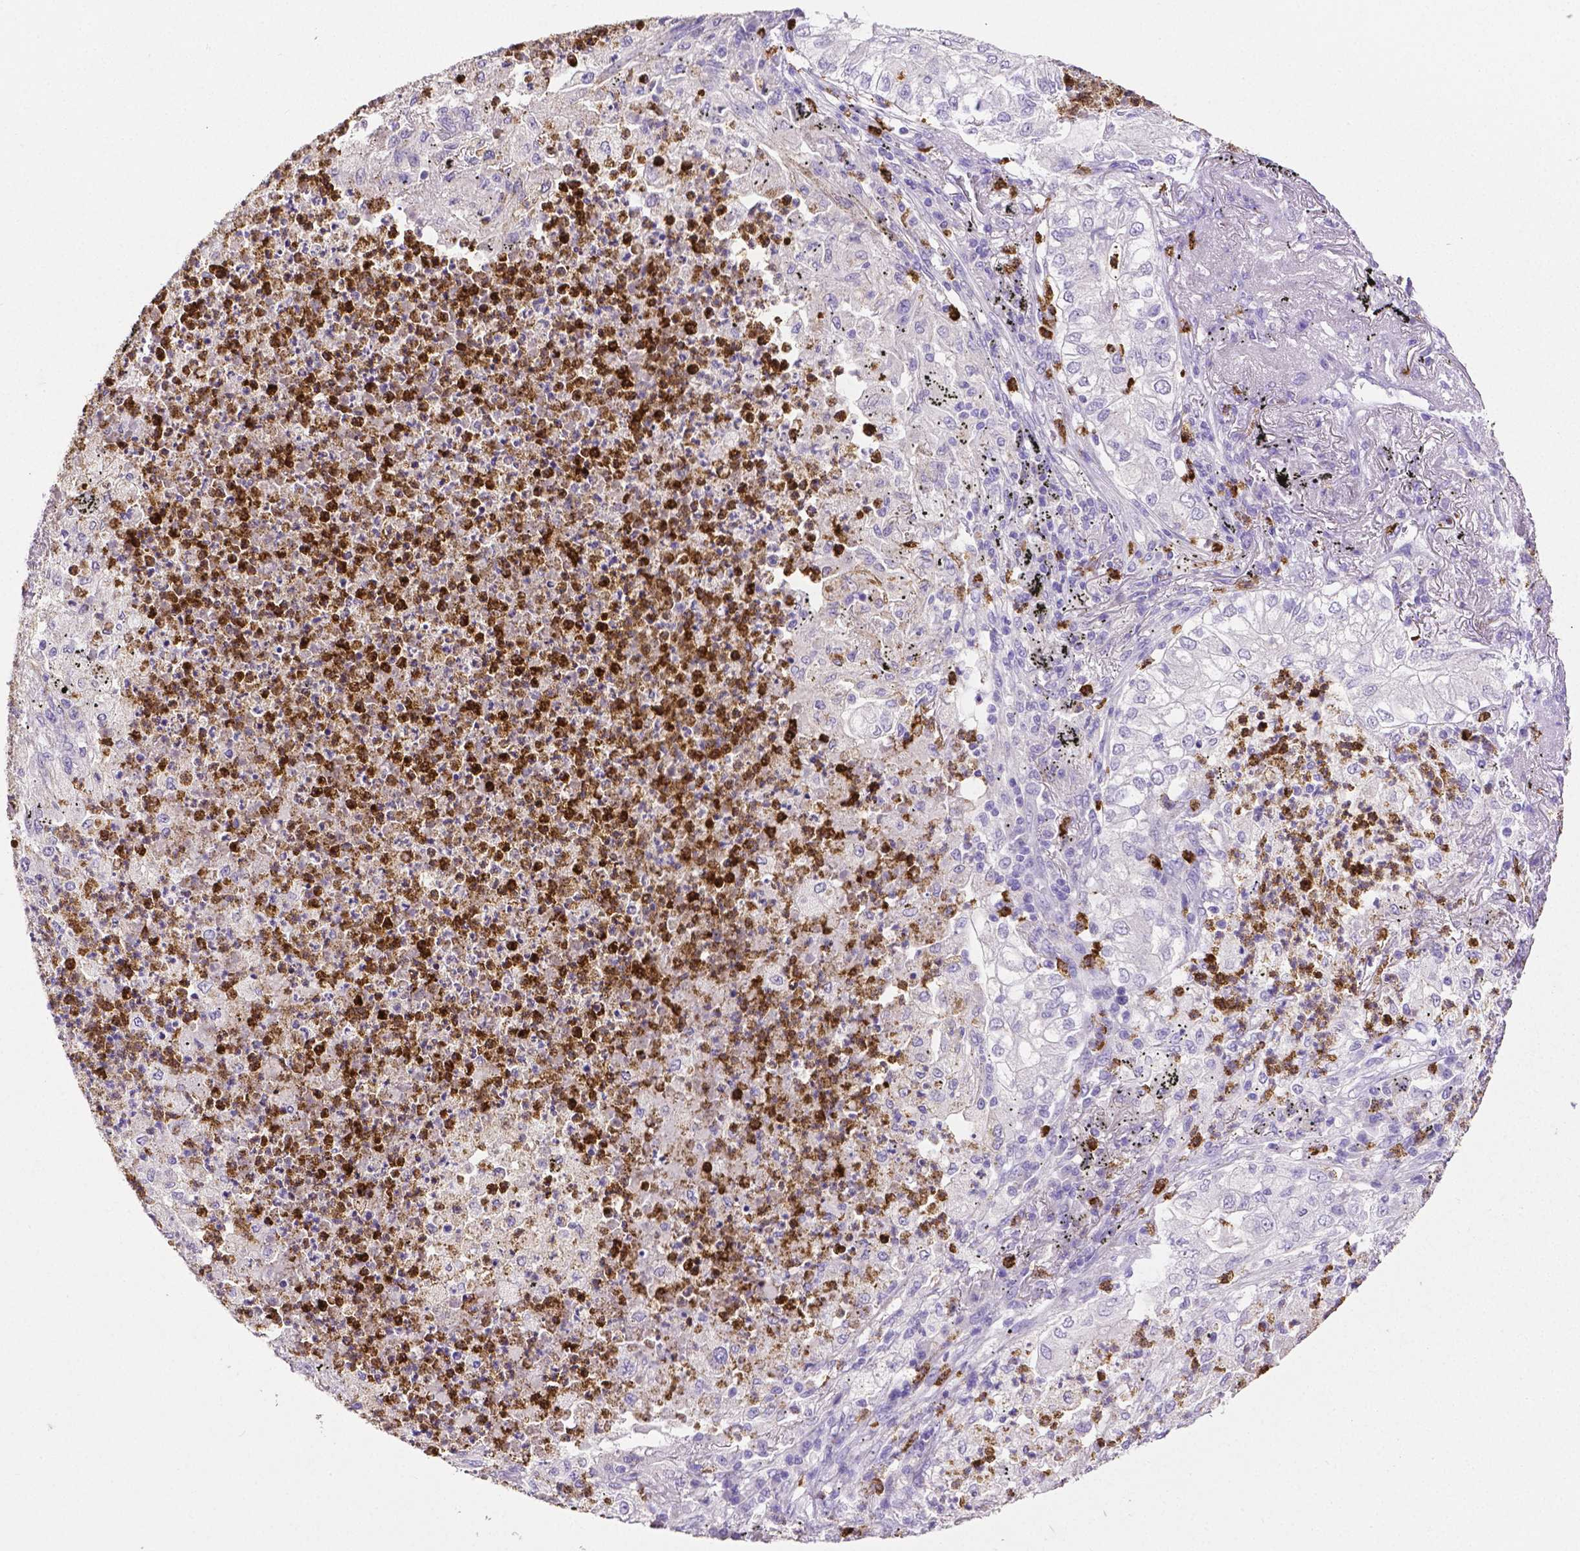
{"staining": {"intensity": "negative", "quantity": "none", "location": "none"}, "tissue": "lung cancer", "cell_type": "Tumor cells", "image_type": "cancer", "snomed": [{"axis": "morphology", "description": "Adenocarcinoma, NOS"}, {"axis": "topography", "description": "Lung"}], "caption": "IHC histopathology image of neoplastic tissue: human lung adenocarcinoma stained with DAB exhibits no significant protein expression in tumor cells.", "gene": "MMP9", "patient": {"sex": "female", "age": 73}}